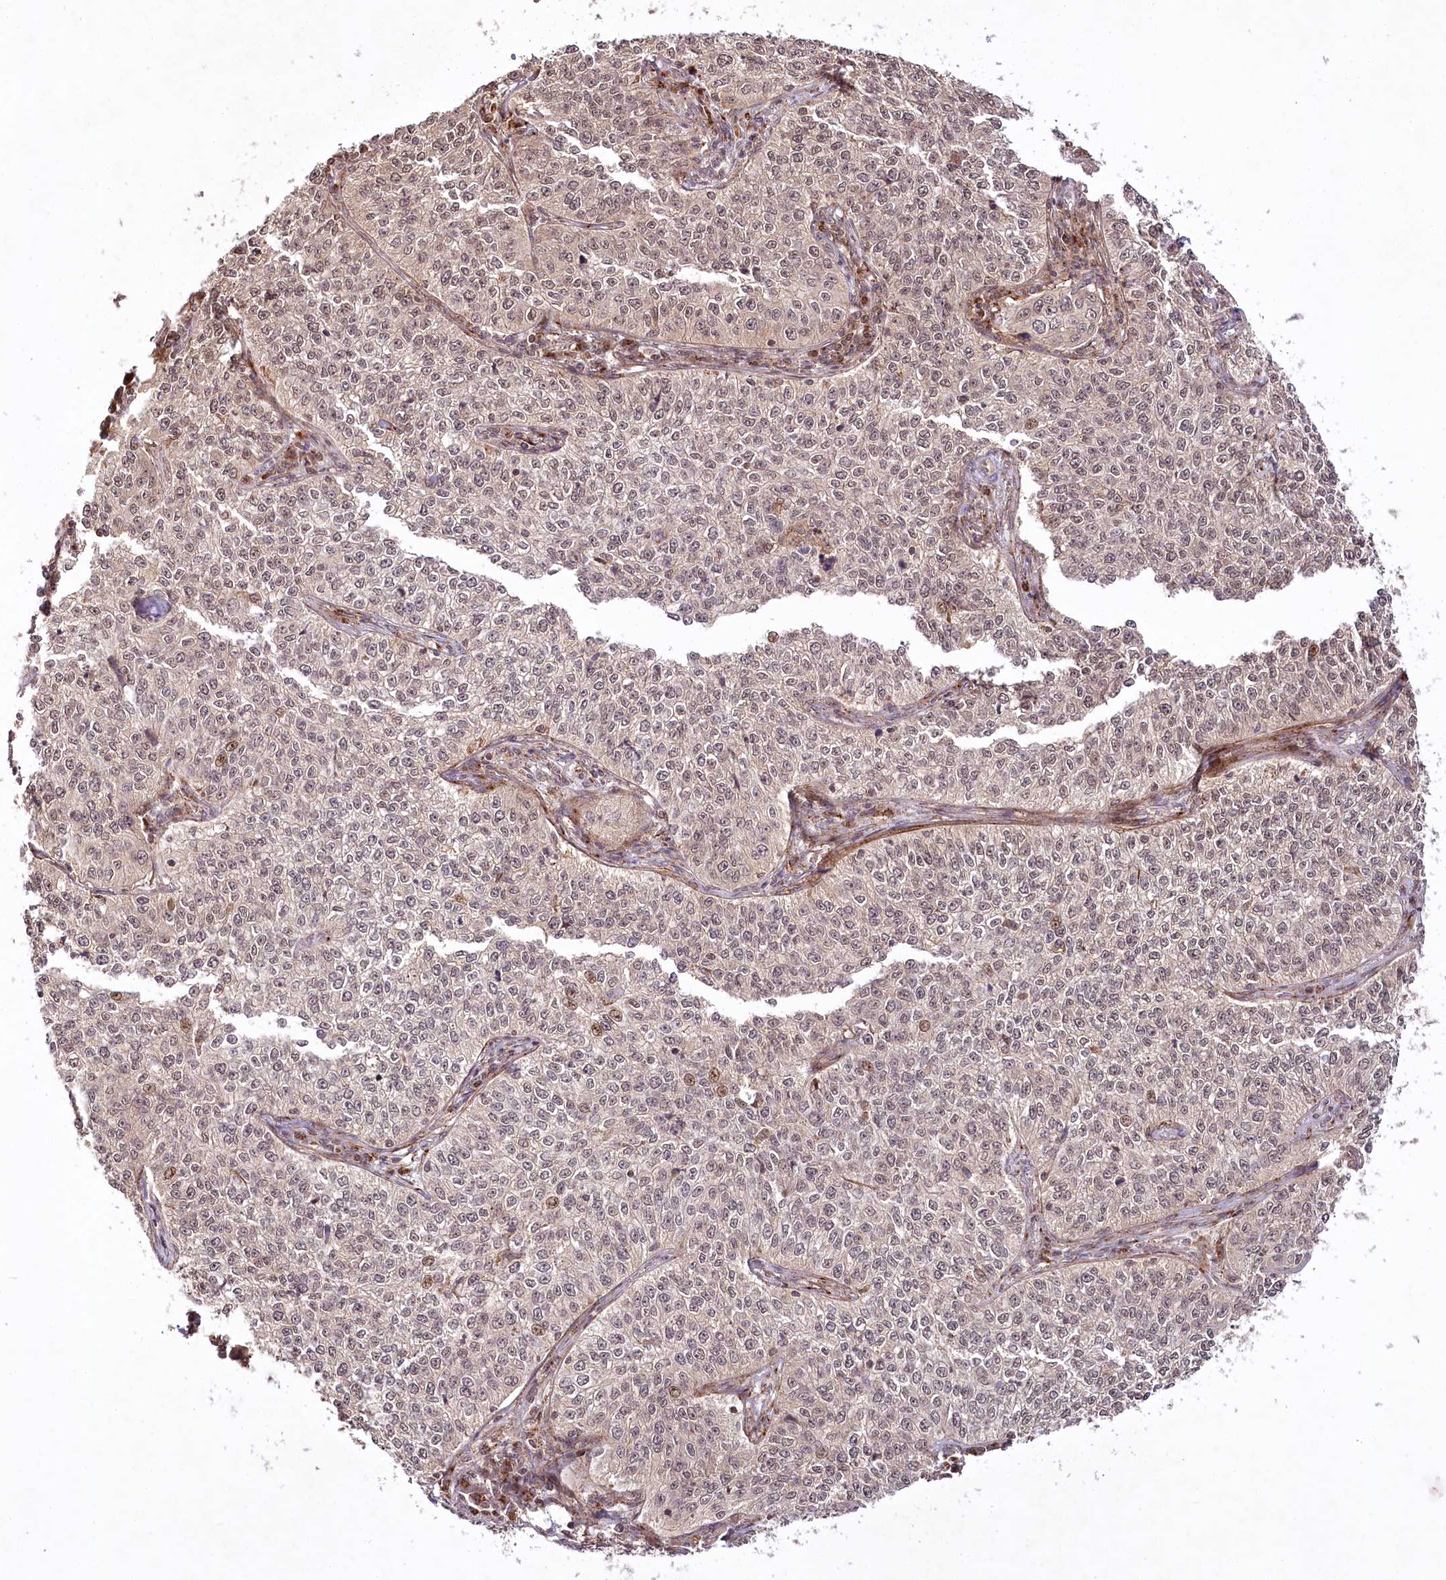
{"staining": {"intensity": "moderate", "quantity": "25%-75%", "location": "cytoplasmic/membranous,nuclear"}, "tissue": "cervical cancer", "cell_type": "Tumor cells", "image_type": "cancer", "snomed": [{"axis": "morphology", "description": "Squamous cell carcinoma, NOS"}, {"axis": "topography", "description": "Cervix"}], "caption": "Protein staining of cervical squamous cell carcinoma tissue displays moderate cytoplasmic/membranous and nuclear positivity in about 25%-75% of tumor cells.", "gene": "COPG1", "patient": {"sex": "female", "age": 35}}